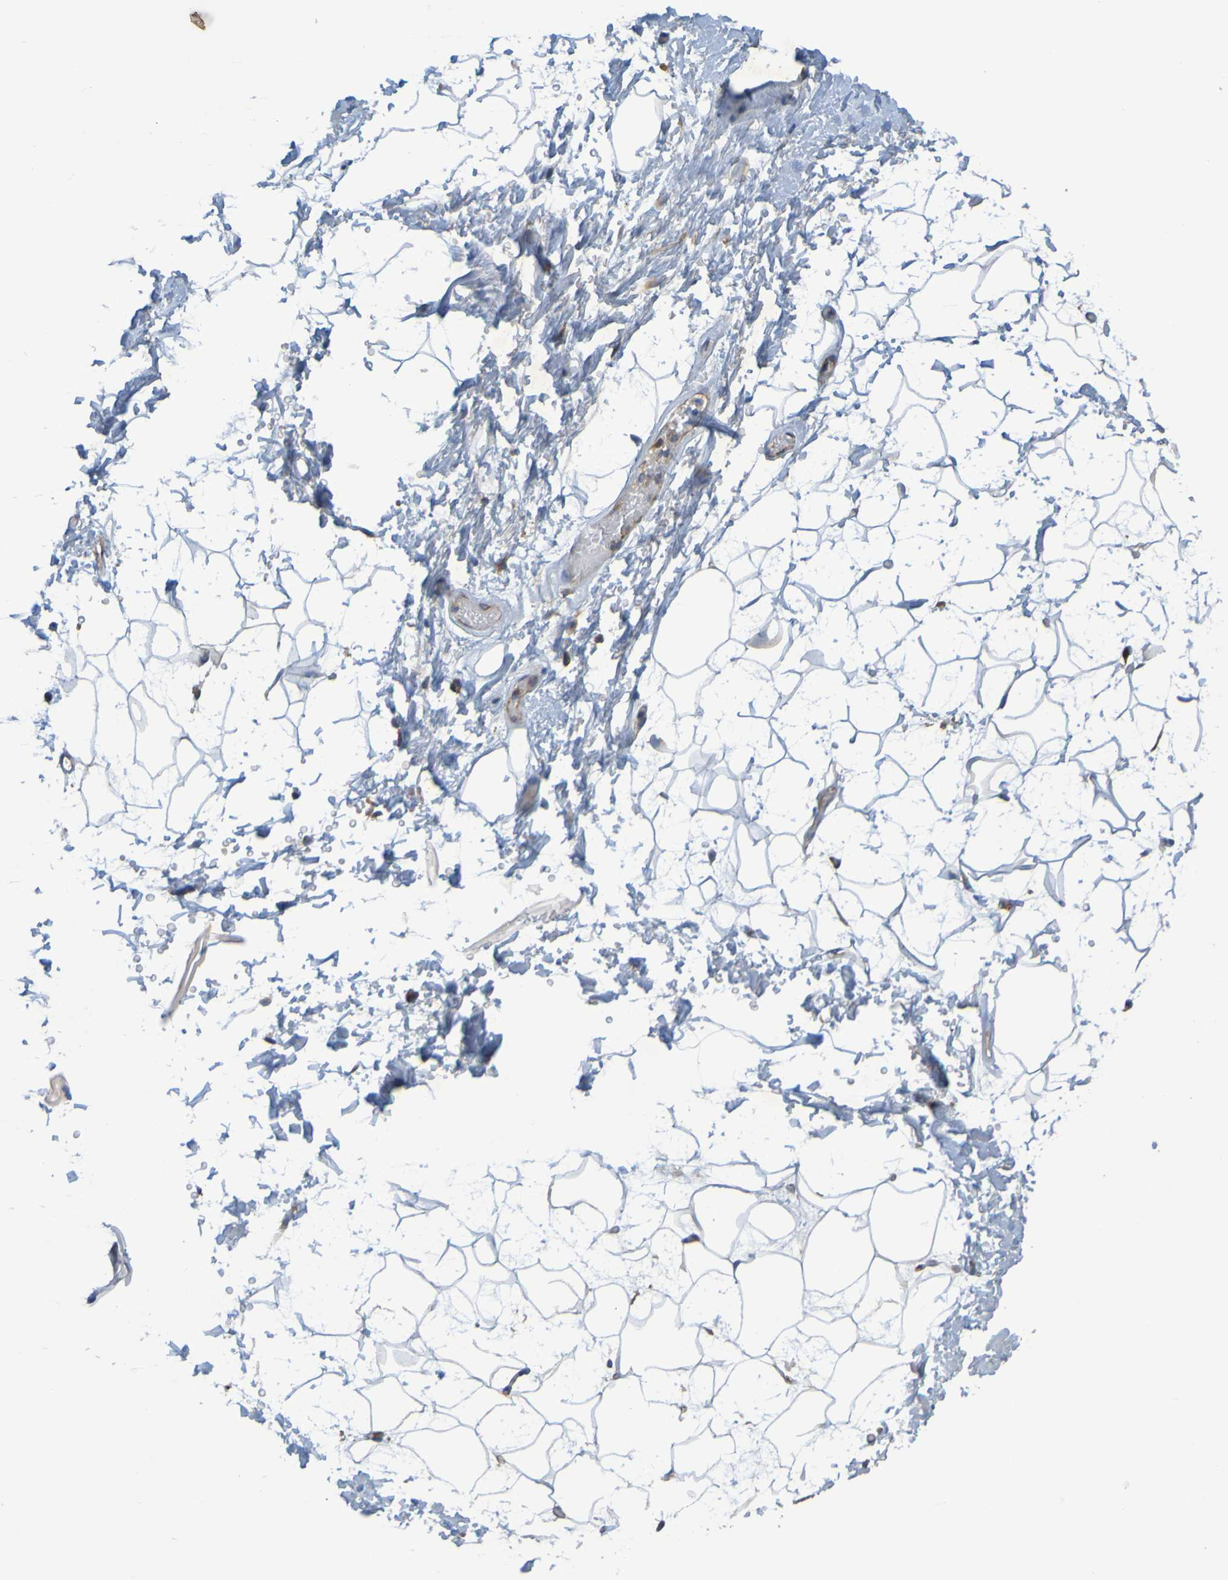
{"staining": {"intensity": "negative", "quantity": "none", "location": "none"}, "tissue": "adipose tissue", "cell_type": "Adipocytes", "image_type": "normal", "snomed": [{"axis": "morphology", "description": "Normal tissue, NOS"}, {"axis": "topography", "description": "Soft tissue"}], "caption": "This is an immunohistochemistry image of benign human adipose tissue. There is no expression in adipocytes.", "gene": "DNAJC4", "patient": {"sex": "male", "age": 72}}